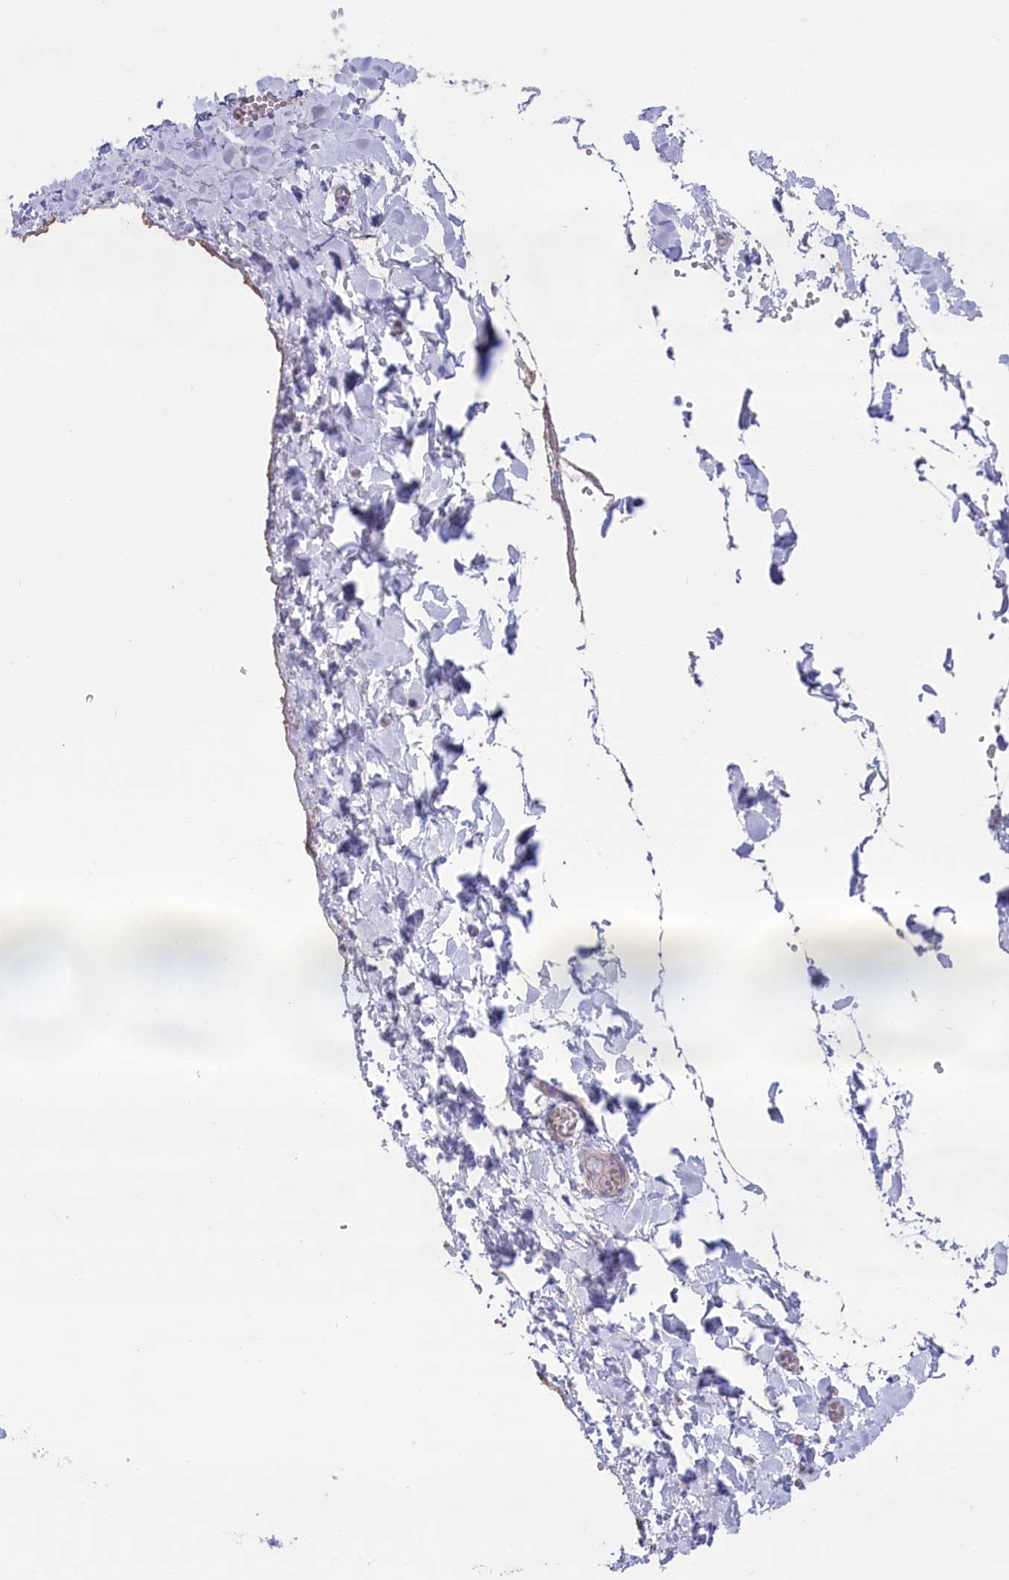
{"staining": {"intensity": "negative", "quantity": "none", "location": "none"}, "tissue": "adipose tissue", "cell_type": "Adipocytes", "image_type": "normal", "snomed": [{"axis": "morphology", "description": "Normal tissue, NOS"}, {"axis": "topography", "description": "Gallbladder"}, {"axis": "topography", "description": "Peripheral nerve tissue"}], "caption": "Immunohistochemical staining of benign adipose tissue shows no significant staining in adipocytes.", "gene": "CYP2U1", "patient": {"sex": "male", "age": 38}}